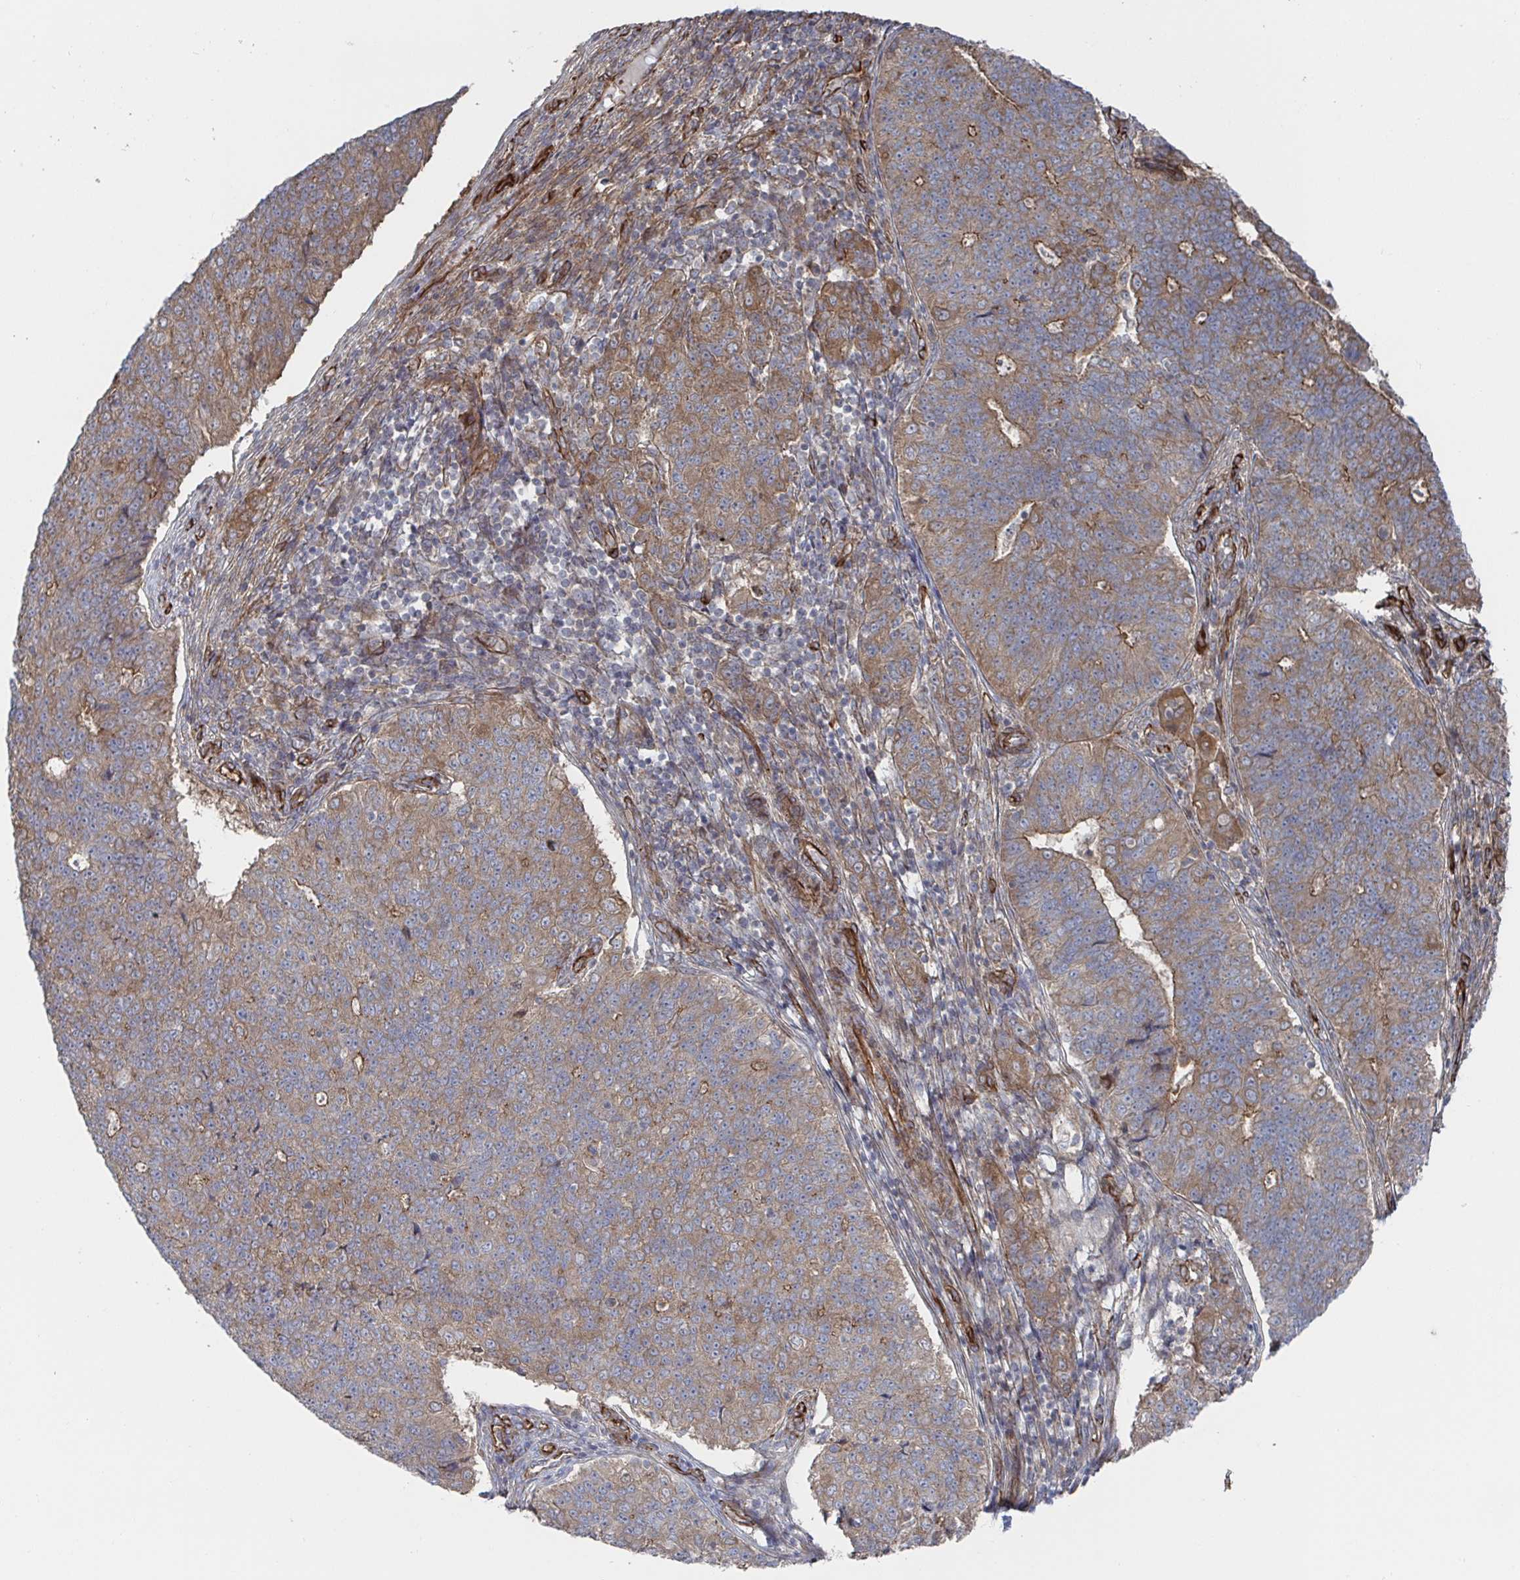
{"staining": {"intensity": "moderate", "quantity": ">75%", "location": "cytoplasmic/membranous"}, "tissue": "endometrial cancer", "cell_type": "Tumor cells", "image_type": "cancer", "snomed": [{"axis": "morphology", "description": "Adenocarcinoma, NOS"}, {"axis": "topography", "description": "Endometrium"}], "caption": "Protein expression analysis of human endometrial cancer reveals moderate cytoplasmic/membranous staining in about >75% of tumor cells. Nuclei are stained in blue.", "gene": "DVL3", "patient": {"sex": "female", "age": 43}}